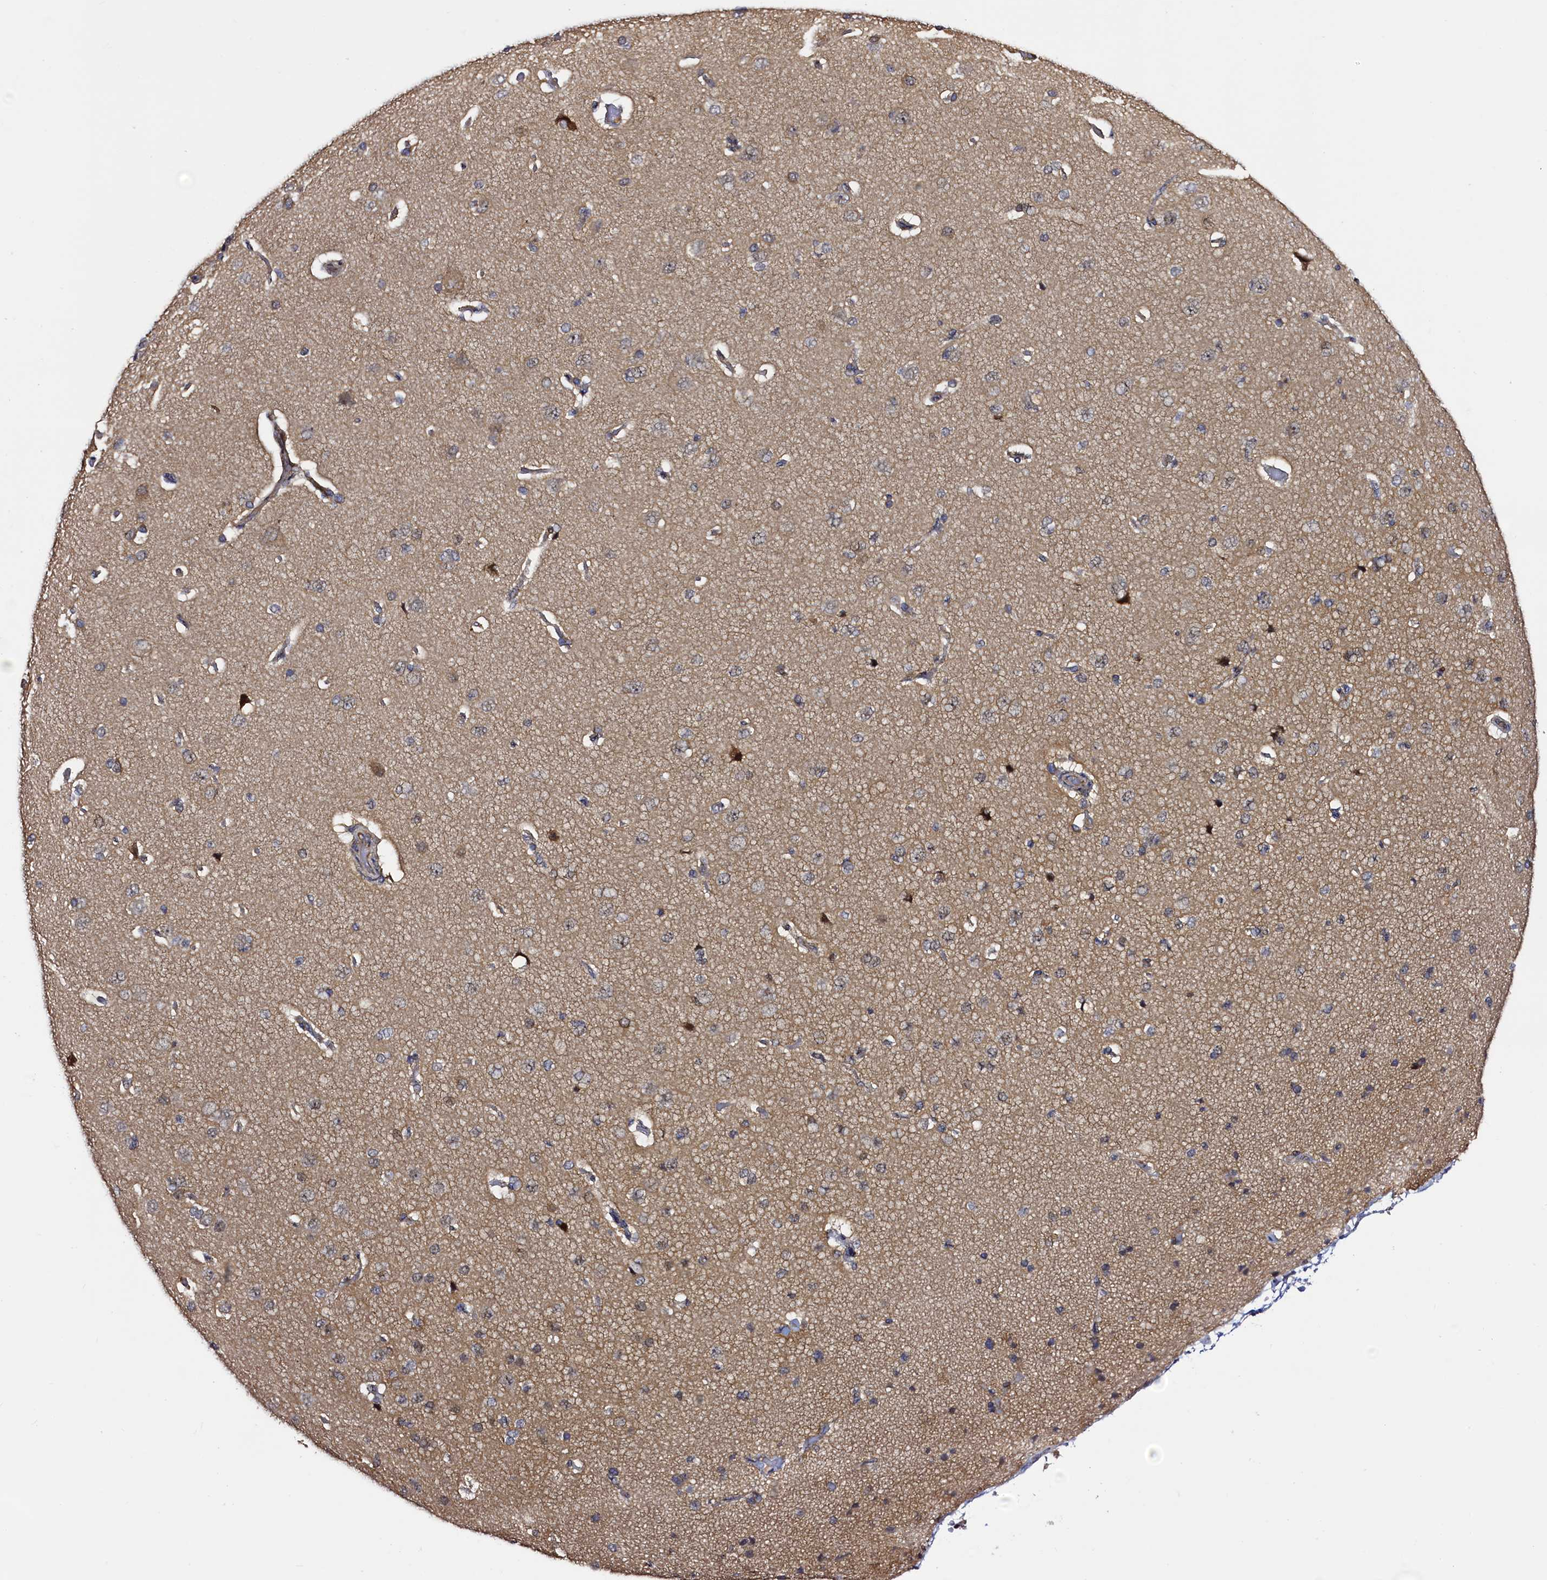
{"staining": {"intensity": "moderate", "quantity": "<25%", "location": "cytoplasmic/membranous"}, "tissue": "cerebral cortex", "cell_type": "Endothelial cells", "image_type": "normal", "snomed": [{"axis": "morphology", "description": "Normal tissue, NOS"}, {"axis": "topography", "description": "Cerebral cortex"}], "caption": "Cerebral cortex stained with DAB (3,3'-diaminobenzidine) IHC reveals low levels of moderate cytoplasmic/membranous positivity in about <25% of endothelial cells.", "gene": "RBFA", "patient": {"sex": "male", "age": 62}}